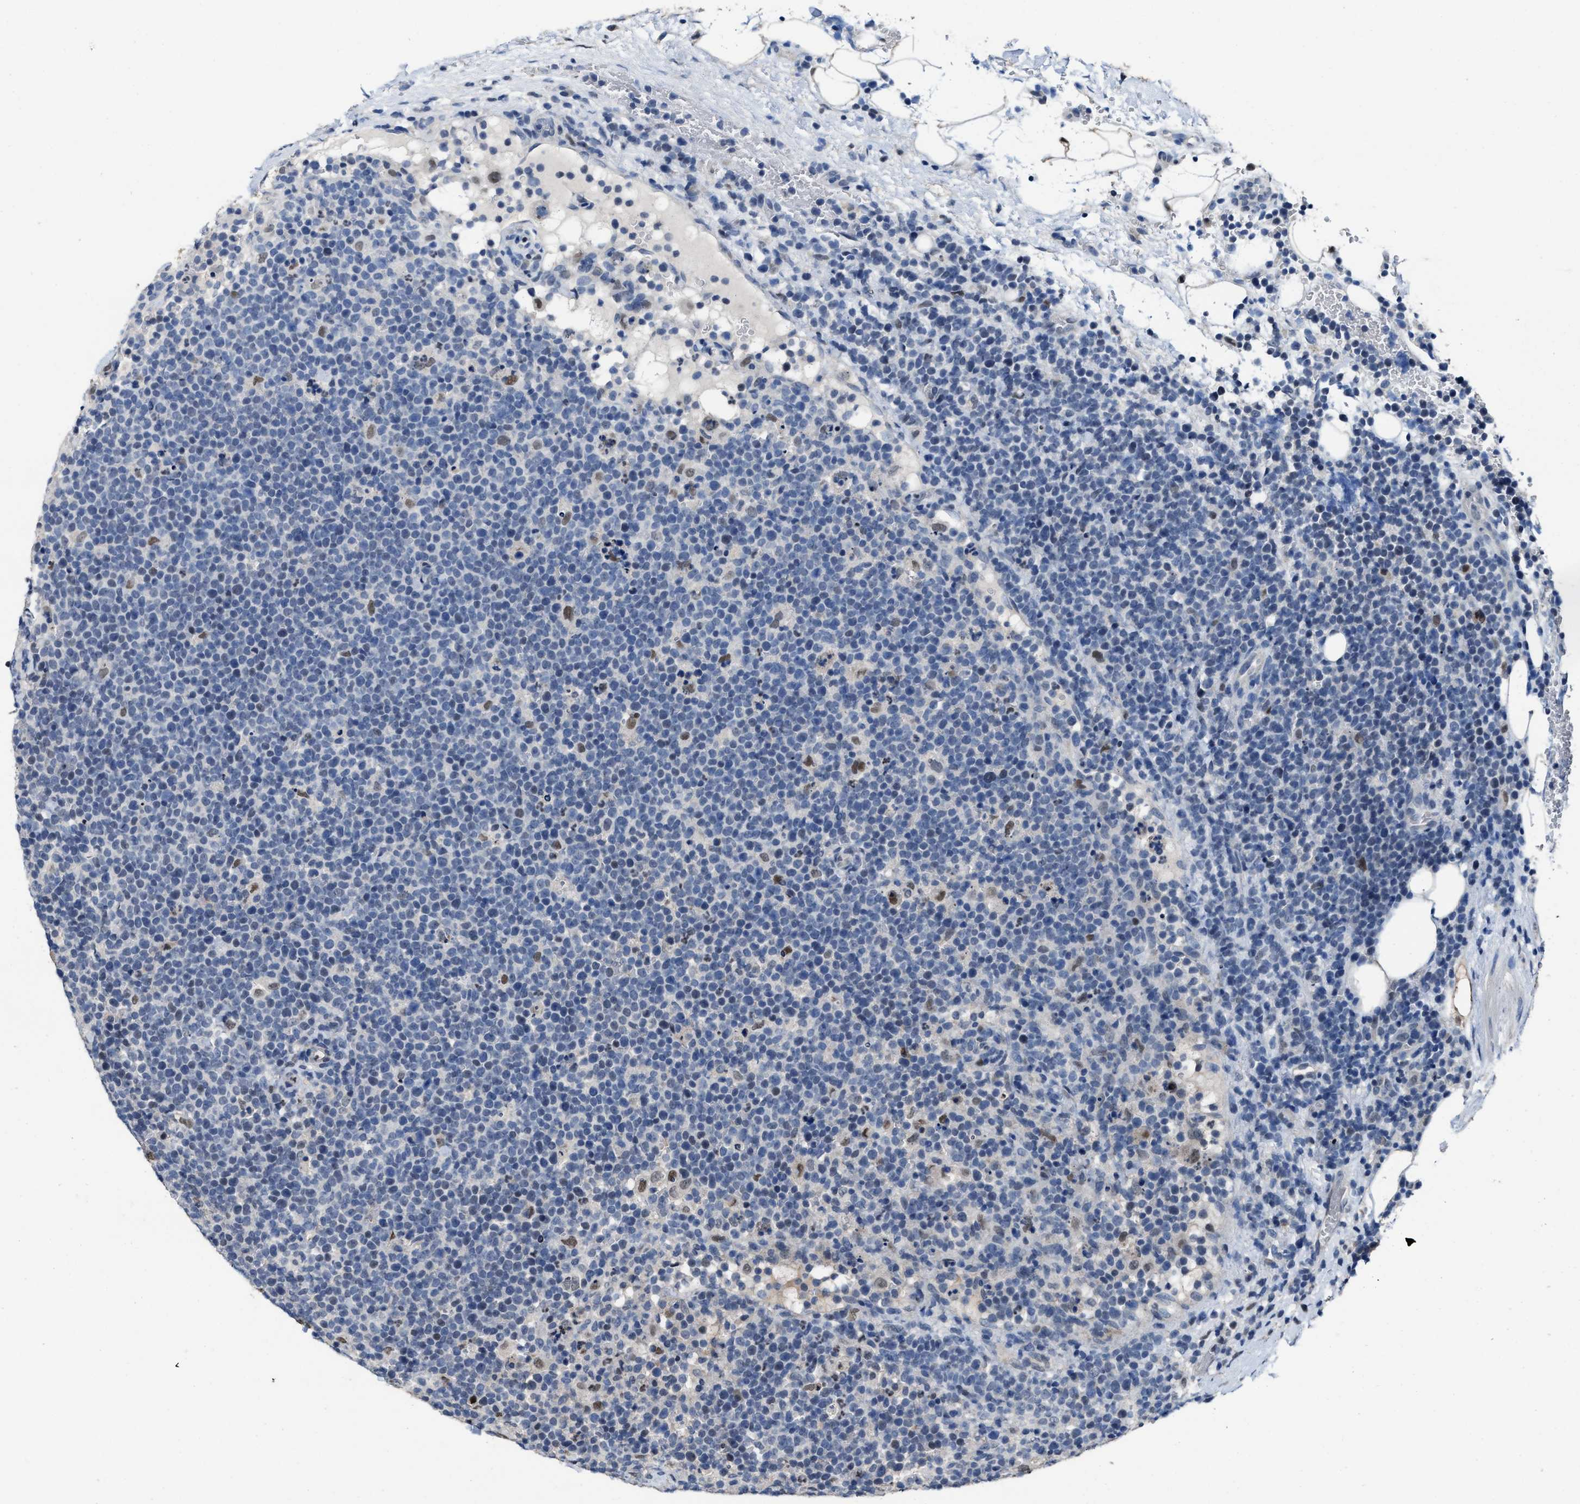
{"staining": {"intensity": "negative", "quantity": "none", "location": "none"}, "tissue": "lymphoma", "cell_type": "Tumor cells", "image_type": "cancer", "snomed": [{"axis": "morphology", "description": "Malignant lymphoma, non-Hodgkin's type, High grade"}, {"axis": "topography", "description": "Lymph node"}], "caption": "Tumor cells show no significant protein staining in malignant lymphoma, non-Hodgkin's type (high-grade). The staining was performed using DAB (3,3'-diaminobenzidine) to visualize the protein expression in brown, while the nuclei were stained in blue with hematoxylin (Magnification: 20x).", "gene": "ZNF20", "patient": {"sex": "male", "age": 61}}